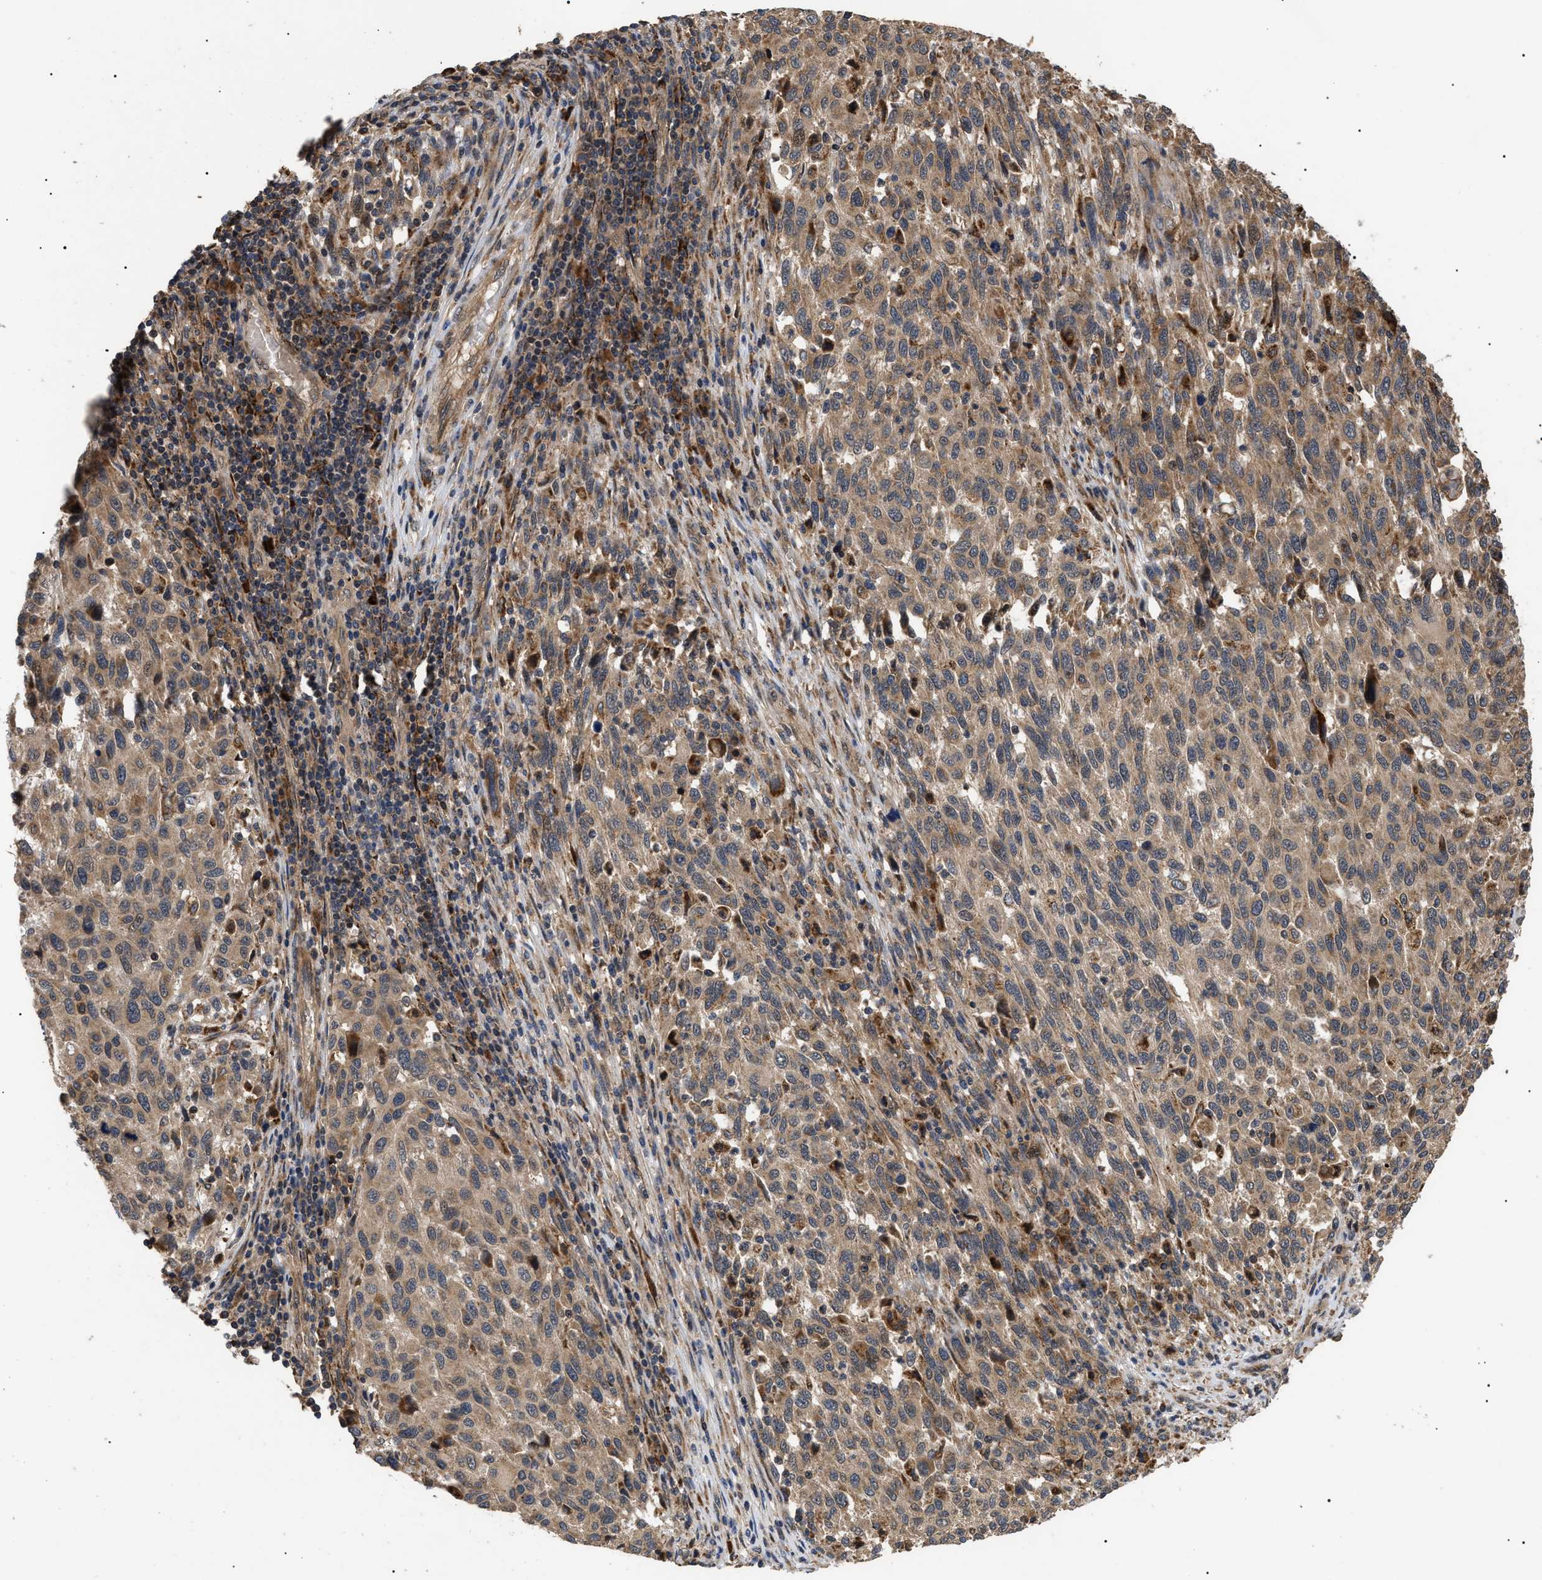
{"staining": {"intensity": "weak", "quantity": ">75%", "location": "cytoplasmic/membranous,nuclear"}, "tissue": "melanoma", "cell_type": "Tumor cells", "image_type": "cancer", "snomed": [{"axis": "morphology", "description": "Malignant melanoma, Metastatic site"}, {"axis": "topography", "description": "Lymph node"}], "caption": "Tumor cells show low levels of weak cytoplasmic/membranous and nuclear expression in about >75% of cells in melanoma. (DAB (3,3'-diaminobenzidine) = brown stain, brightfield microscopy at high magnification).", "gene": "ASTL", "patient": {"sex": "male", "age": 61}}